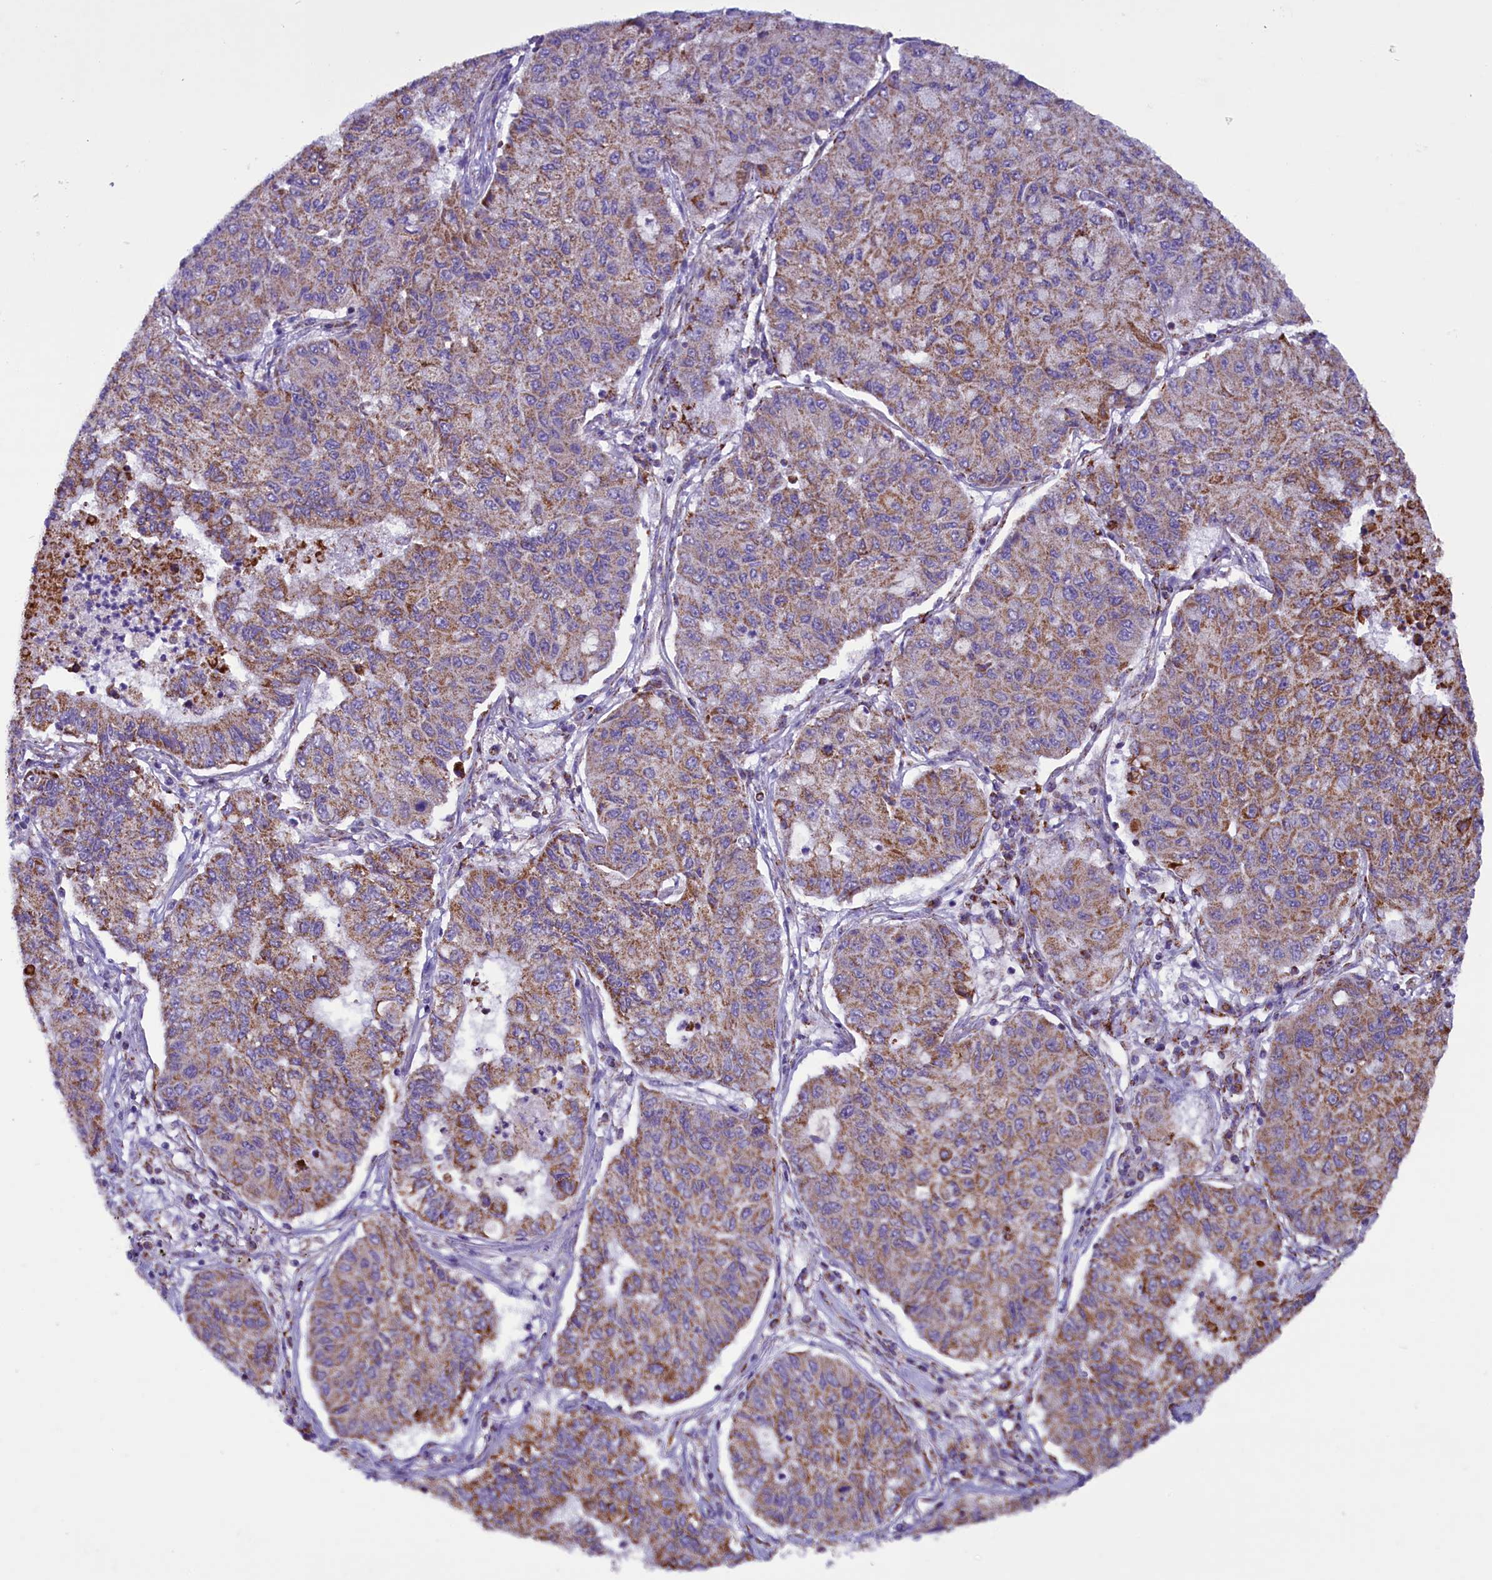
{"staining": {"intensity": "moderate", "quantity": ">75%", "location": "cytoplasmic/membranous"}, "tissue": "lung cancer", "cell_type": "Tumor cells", "image_type": "cancer", "snomed": [{"axis": "morphology", "description": "Squamous cell carcinoma, NOS"}, {"axis": "topography", "description": "Lung"}], "caption": "Human lung cancer stained for a protein (brown) exhibits moderate cytoplasmic/membranous positive staining in approximately >75% of tumor cells.", "gene": "ICA1L", "patient": {"sex": "male", "age": 74}}